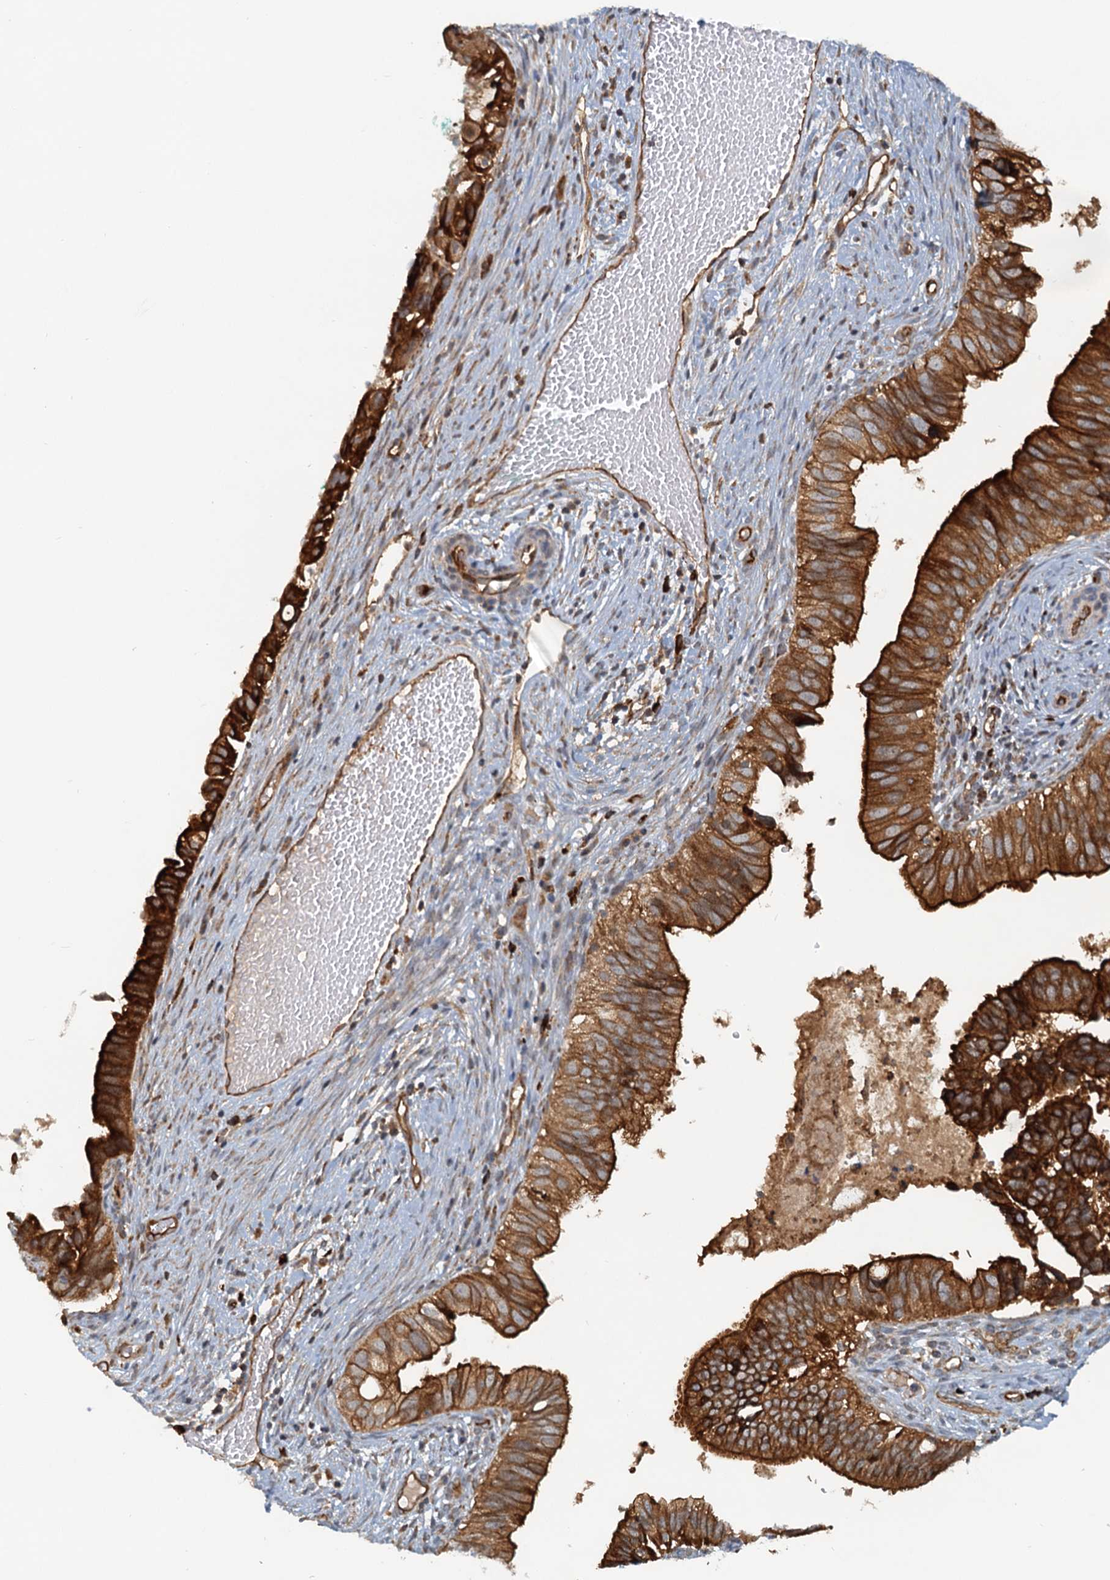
{"staining": {"intensity": "strong", "quantity": ">75%", "location": "cytoplasmic/membranous"}, "tissue": "cervical cancer", "cell_type": "Tumor cells", "image_type": "cancer", "snomed": [{"axis": "morphology", "description": "Adenocarcinoma, NOS"}, {"axis": "topography", "description": "Cervix"}], "caption": "A histopathology image showing strong cytoplasmic/membranous positivity in about >75% of tumor cells in cervical cancer (adenocarcinoma), as visualized by brown immunohistochemical staining.", "gene": "NIPAL3", "patient": {"sex": "female", "age": 42}}